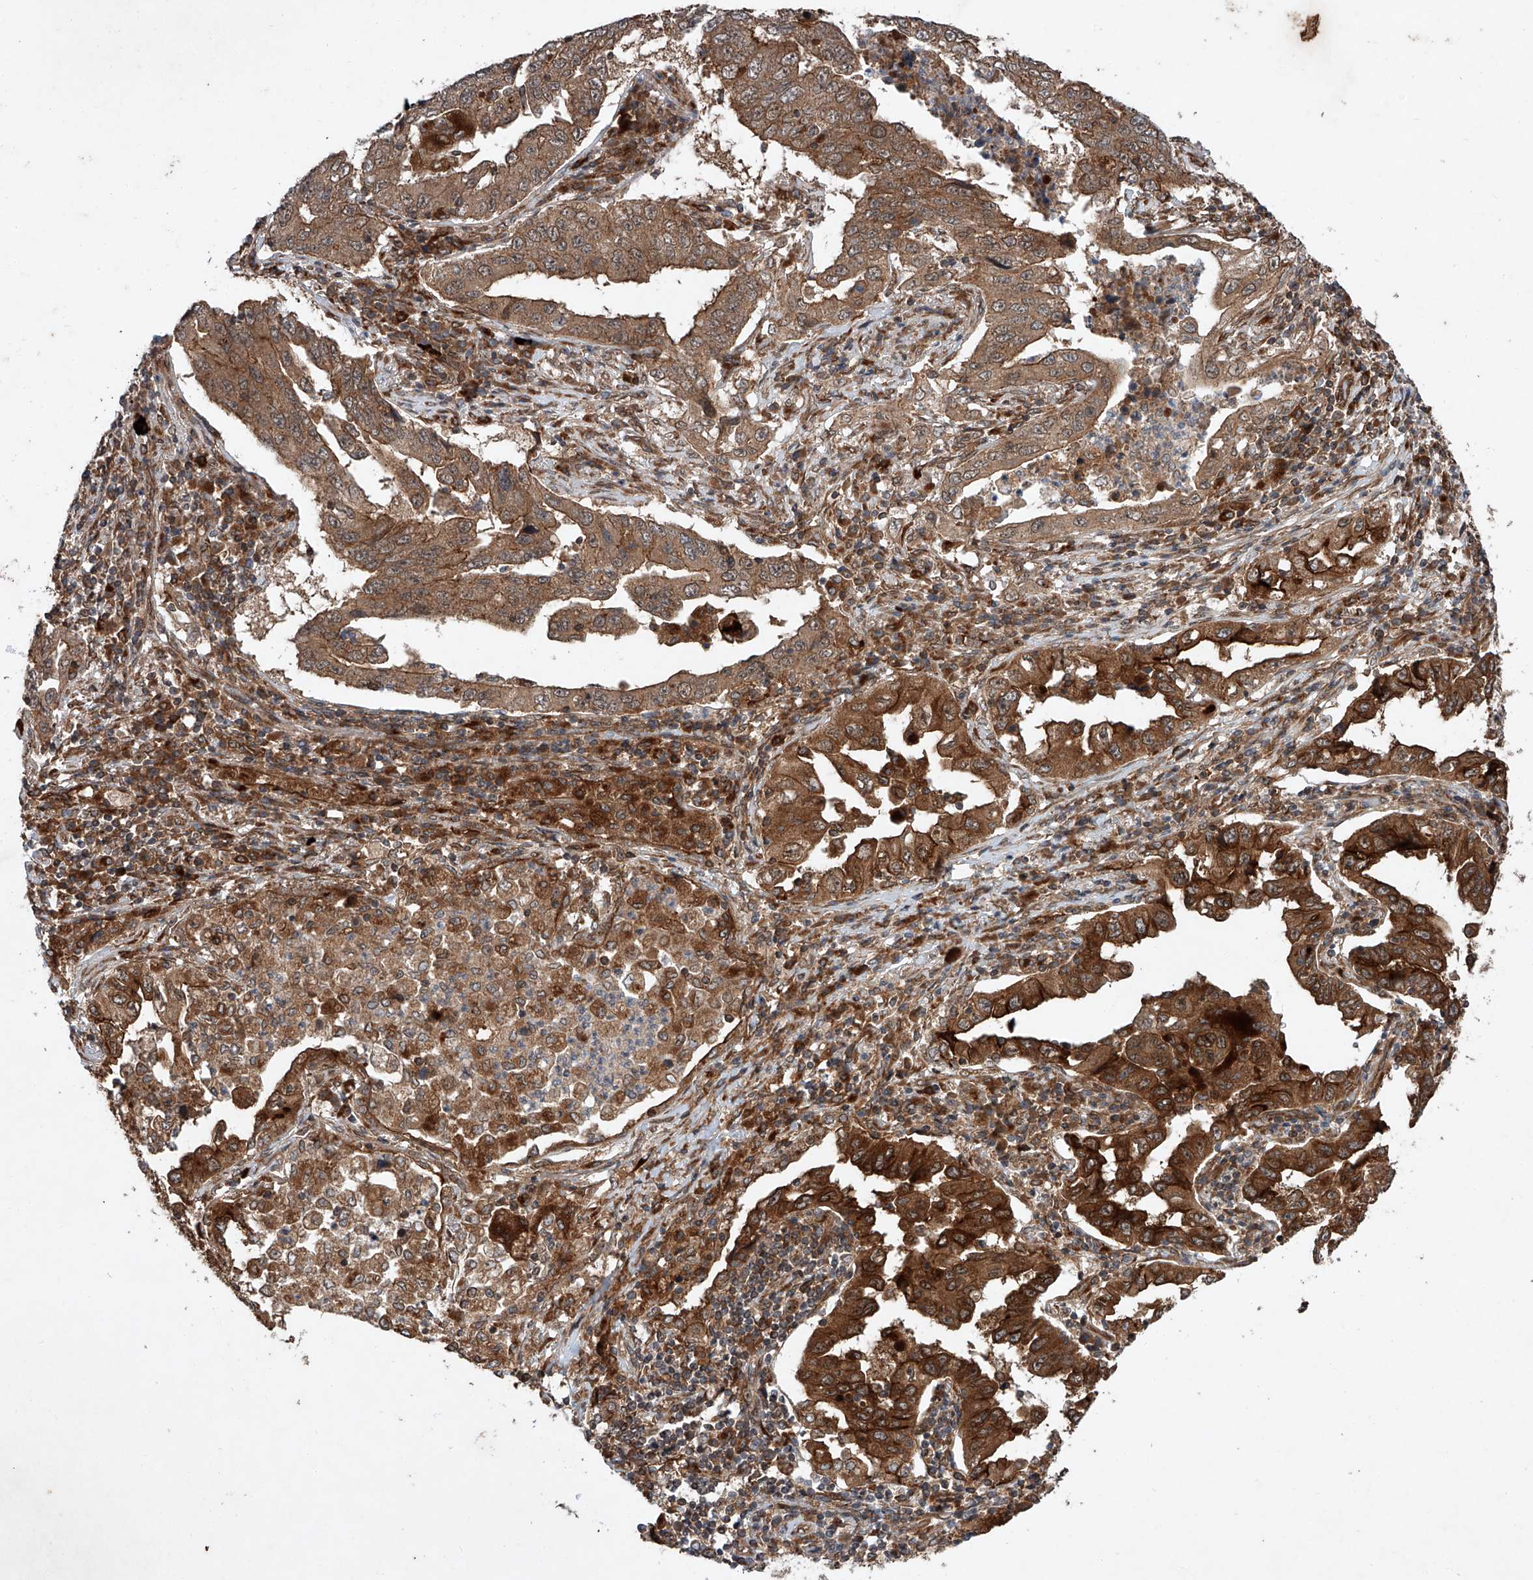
{"staining": {"intensity": "strong", "quantity": ">75%", "location": "cytoplasmic/membranous"}, "tissue": "lung cancer", "cell_type": "Tumor cells", "image_type": "cancer", "snomed": [{"axis": "morphology", "description": "Adenocarcinoma, NOS"}, {"axis": "topography", "description": "Lung"}], "caption": "Tumor cells reveal high levels of strong cytoplasmic/membranous staining in about >75% of cells in human adenocarcinoma (lung).", "gene": "ZFP28", "patient": {"sex": "female", "age": 51}}